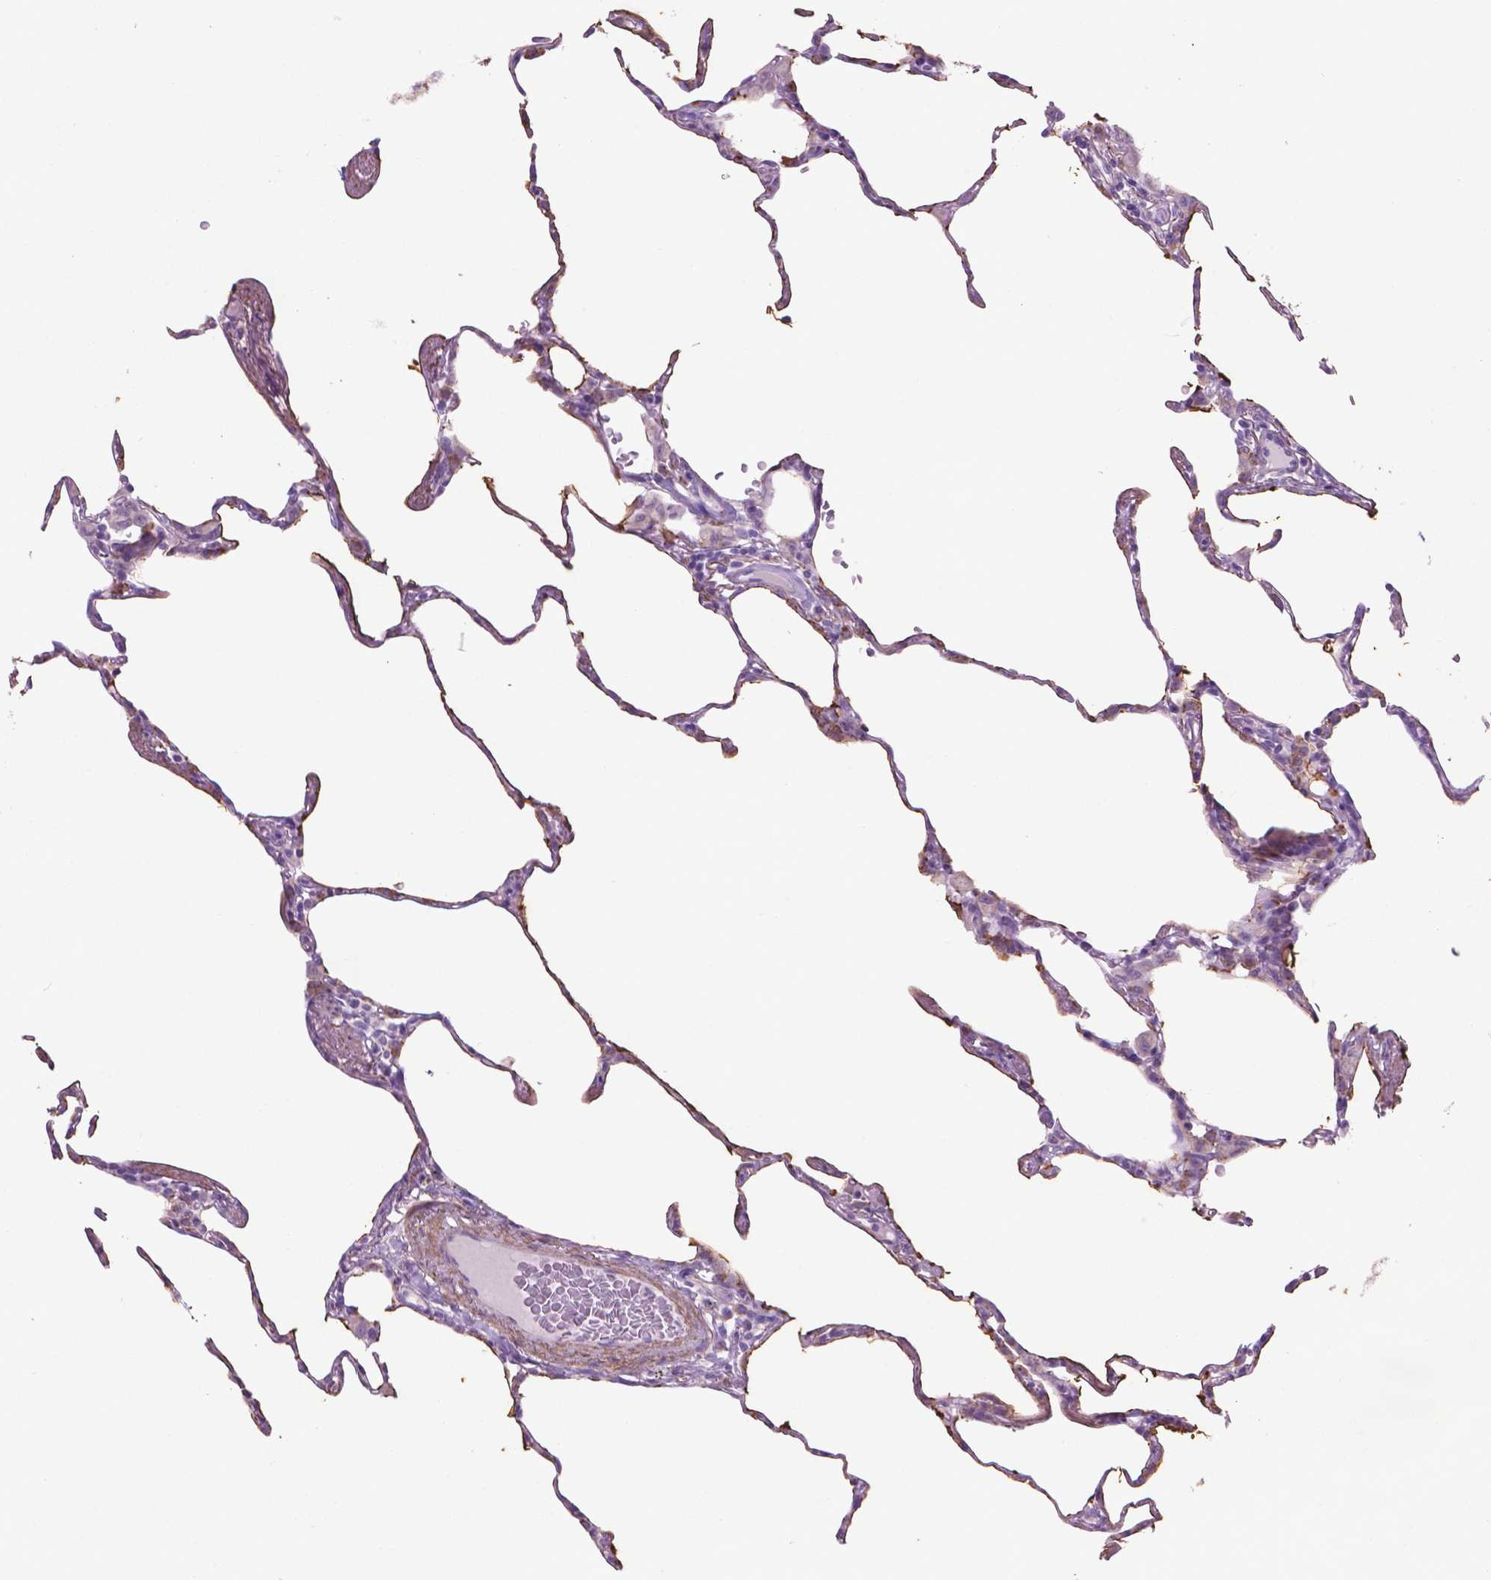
{"staining": {"intensity": "weak", "quantity": "<25%", "location": "cytoplasmic/membranous"}, "tissue": "lung", "cell_type": "Alveolar cells", "image_type": "normal", "snomed": [{"axis": "morphology", "description": "Normal tissue, NOS"}, {"axis": "topography", "description": "Lung"}], "caption": "There is no significant expression in alveolar cells of lung. (DAB IHC, high magnification).", "gene": "AQP10", "patient": {"sex": "female", "age": 57}}